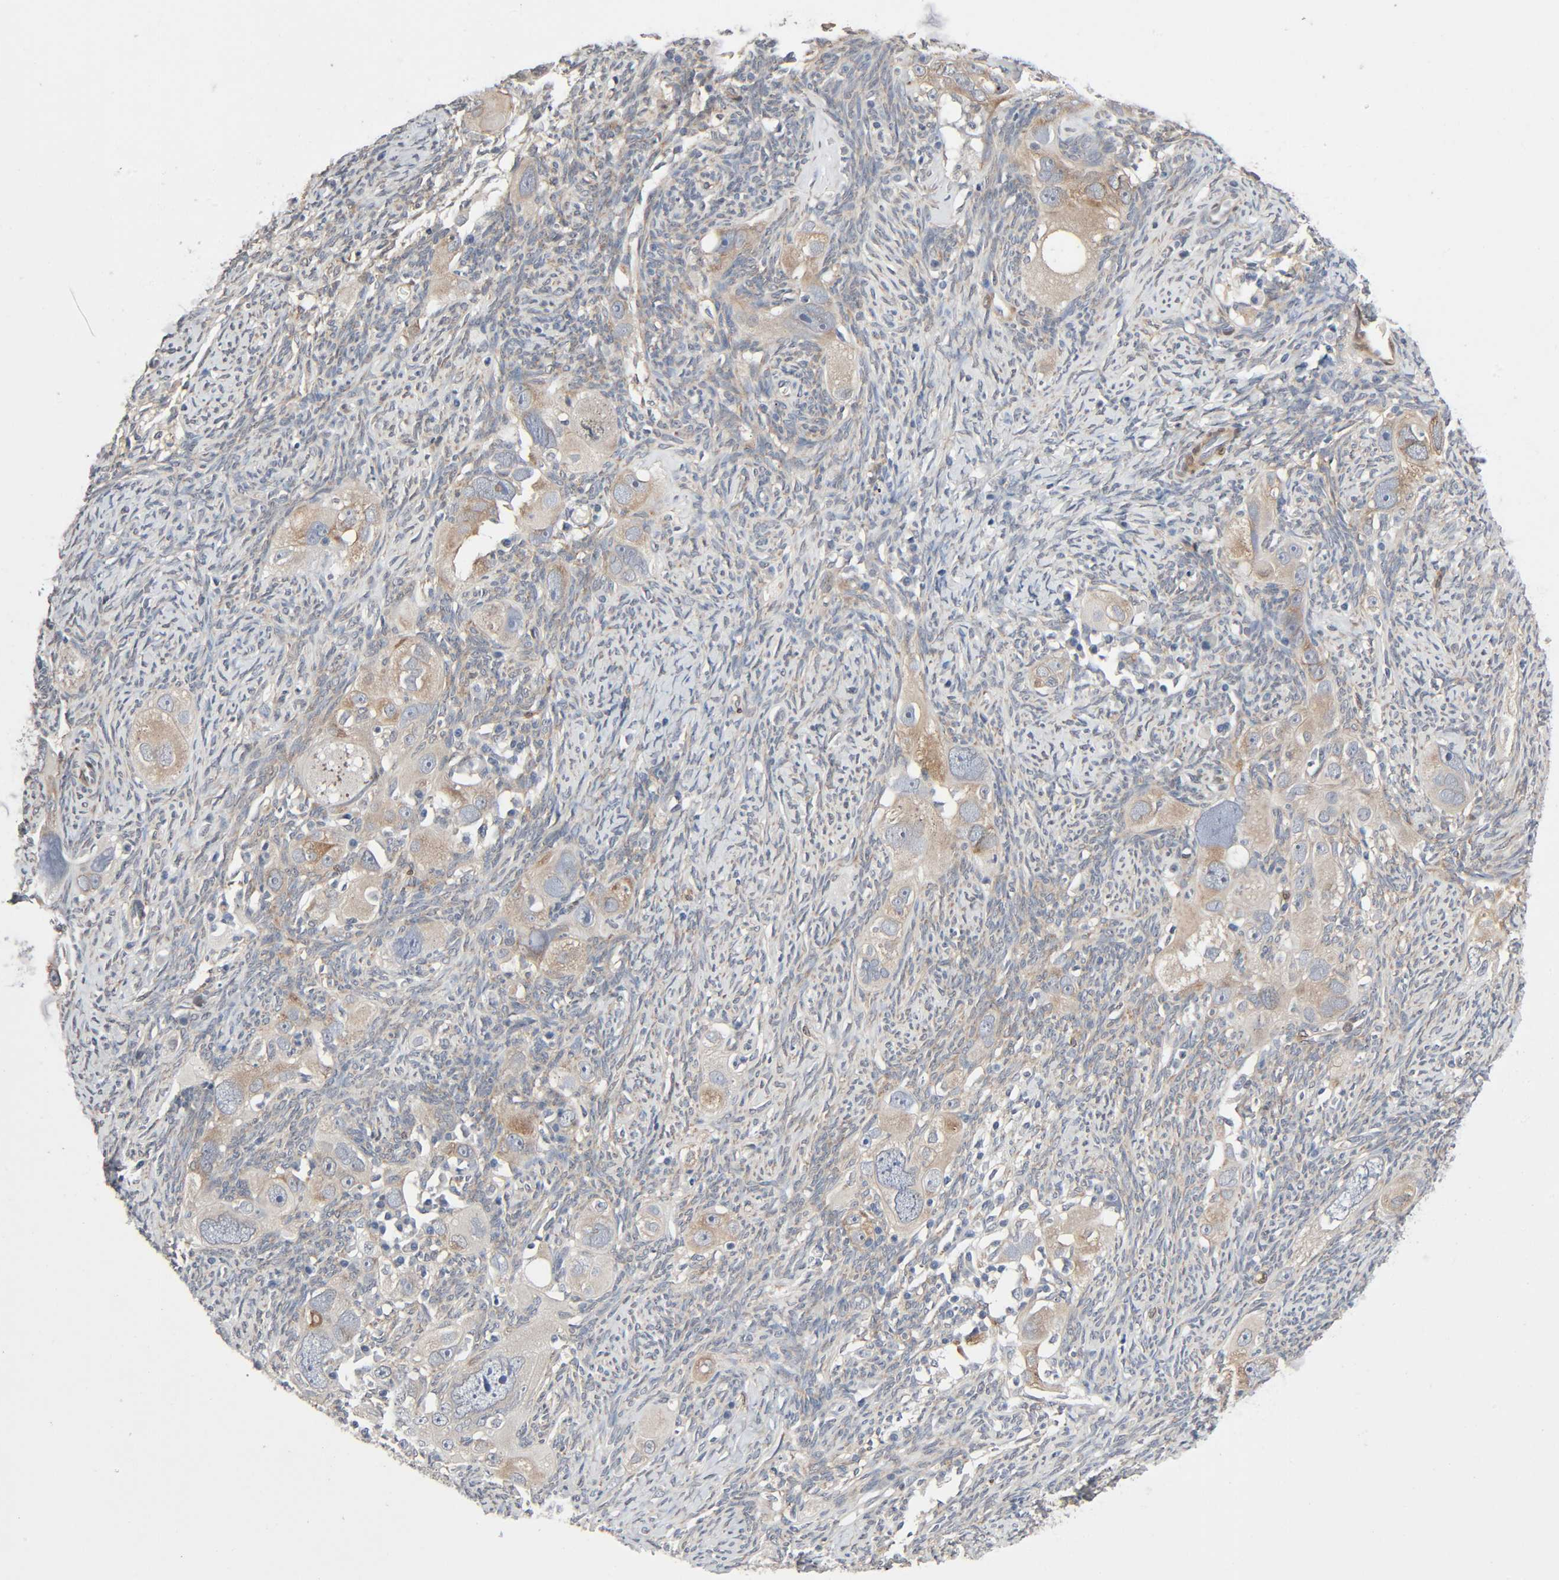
{"staining": {"intensity": "weak", "quantity": ">75%", "location": "cytoplasmic/membranous"}, "tissue": "ovarian cancer", "cell_type": "Tumor cells", "image_type": "cancer", "snomed": [{"axis": "morphology", "description": "Normal tissue, NOS"}, {"axis": "morphology", "description": "Cystadenocarcinoma, serous, NOS"}, {"axis": "topography", "description": "Ovary"}], "caption": "This micrograph shows ovarian cancer stained with IHC to label a protein in brown. The cytoplasmic/membranous of tumor cells show weak positivity for the protein. Nuclei are counter-stained blue.", "gene": "PTK2", "patient": {"sex": "female", "age": 62}}